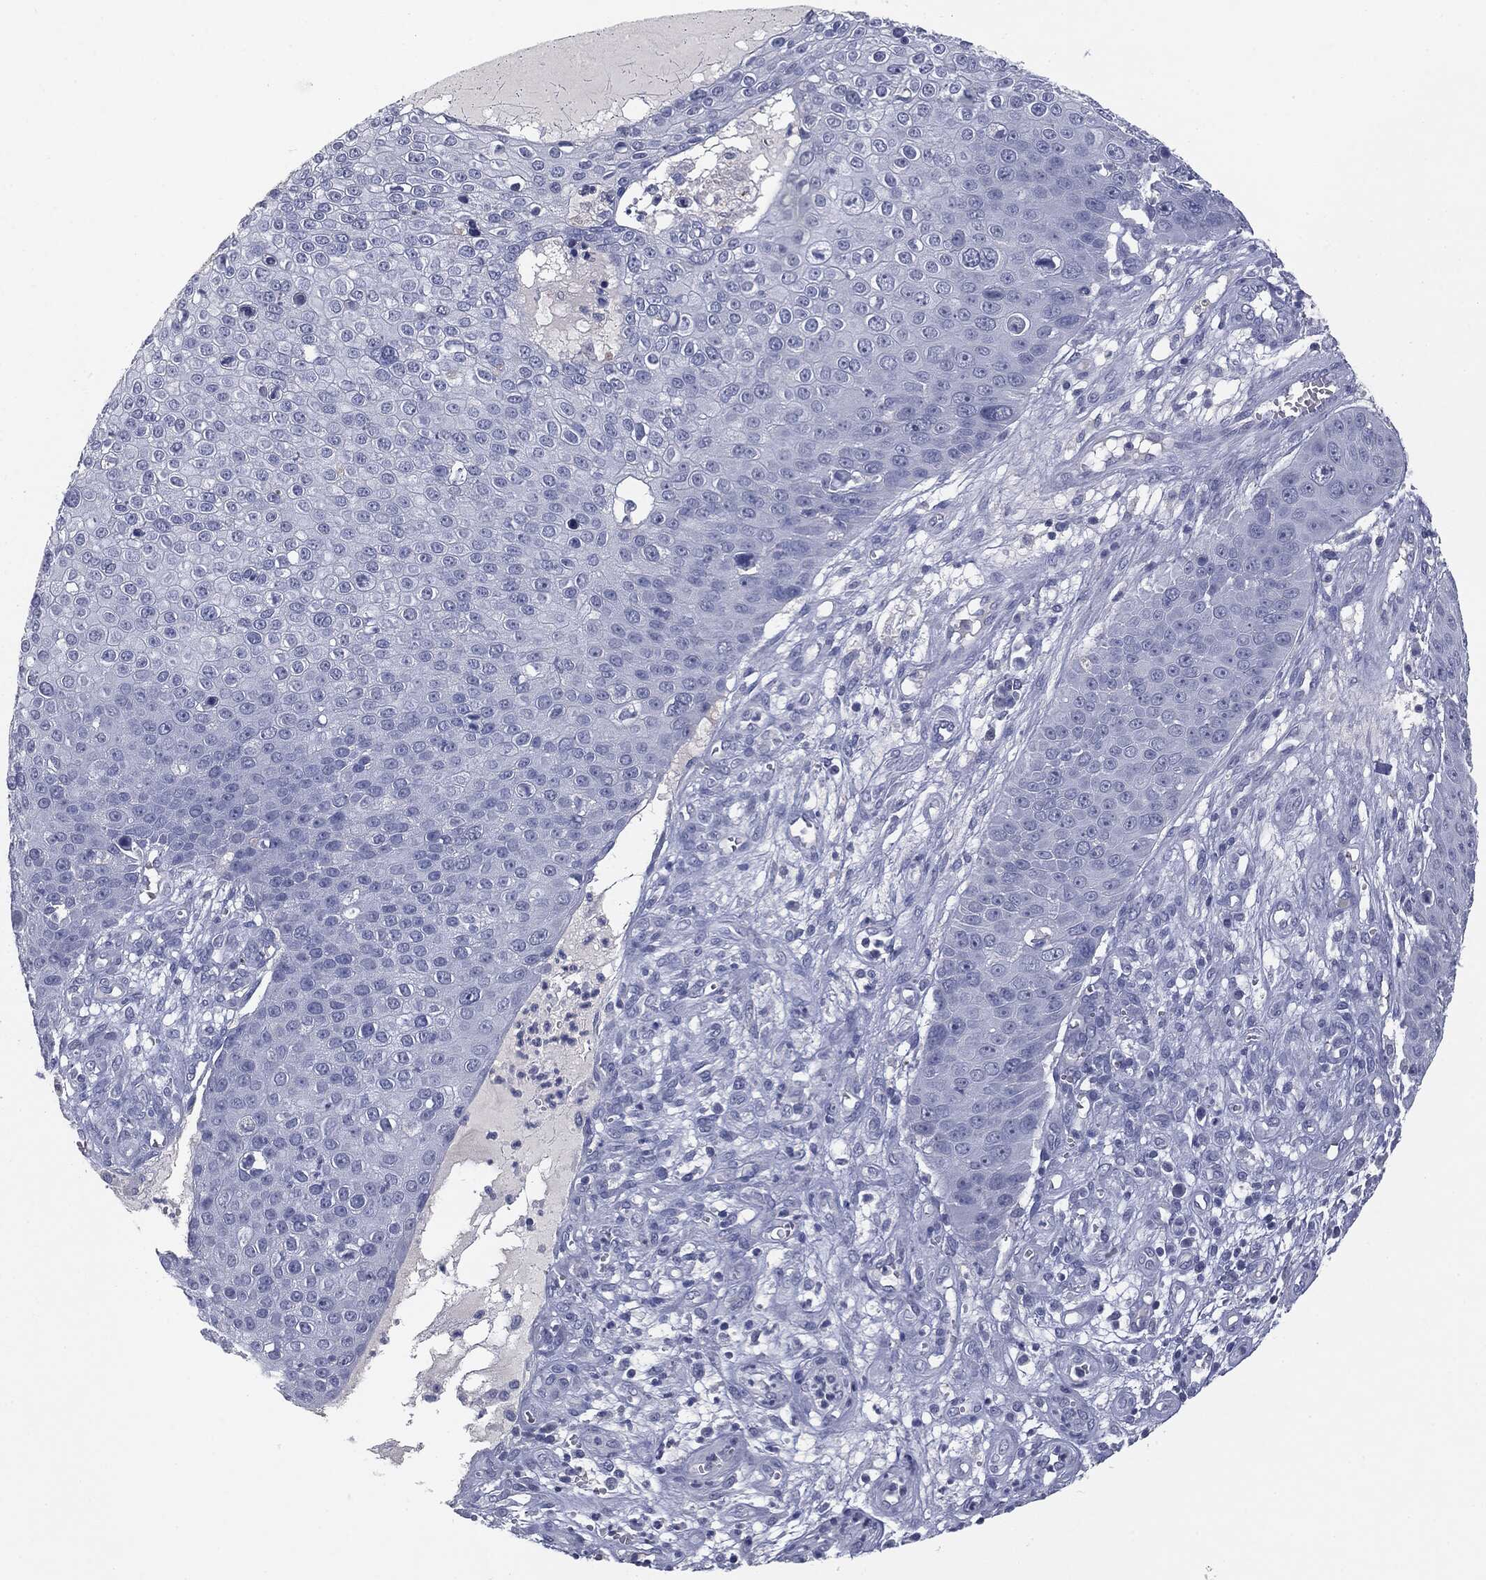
{"staining": {"intensity": "negative", "quantity": "none", "location": "none"}, "tissue": "skin cancer", "cell_type": "Tumor cells", "image_type": "cancer", "snomed": [{"axis": "morphology", "description": "Squamous cell carcinoma, NOS"}, {"axis": "topography", "description": "Skin"}], "caption": "An immunohistochemistry micrograph of skin cancer is shown. There is no staining in tumor cells of skin cancer.", "gene": "MUC1", "patient": {"sex": "male", "age": 71}}